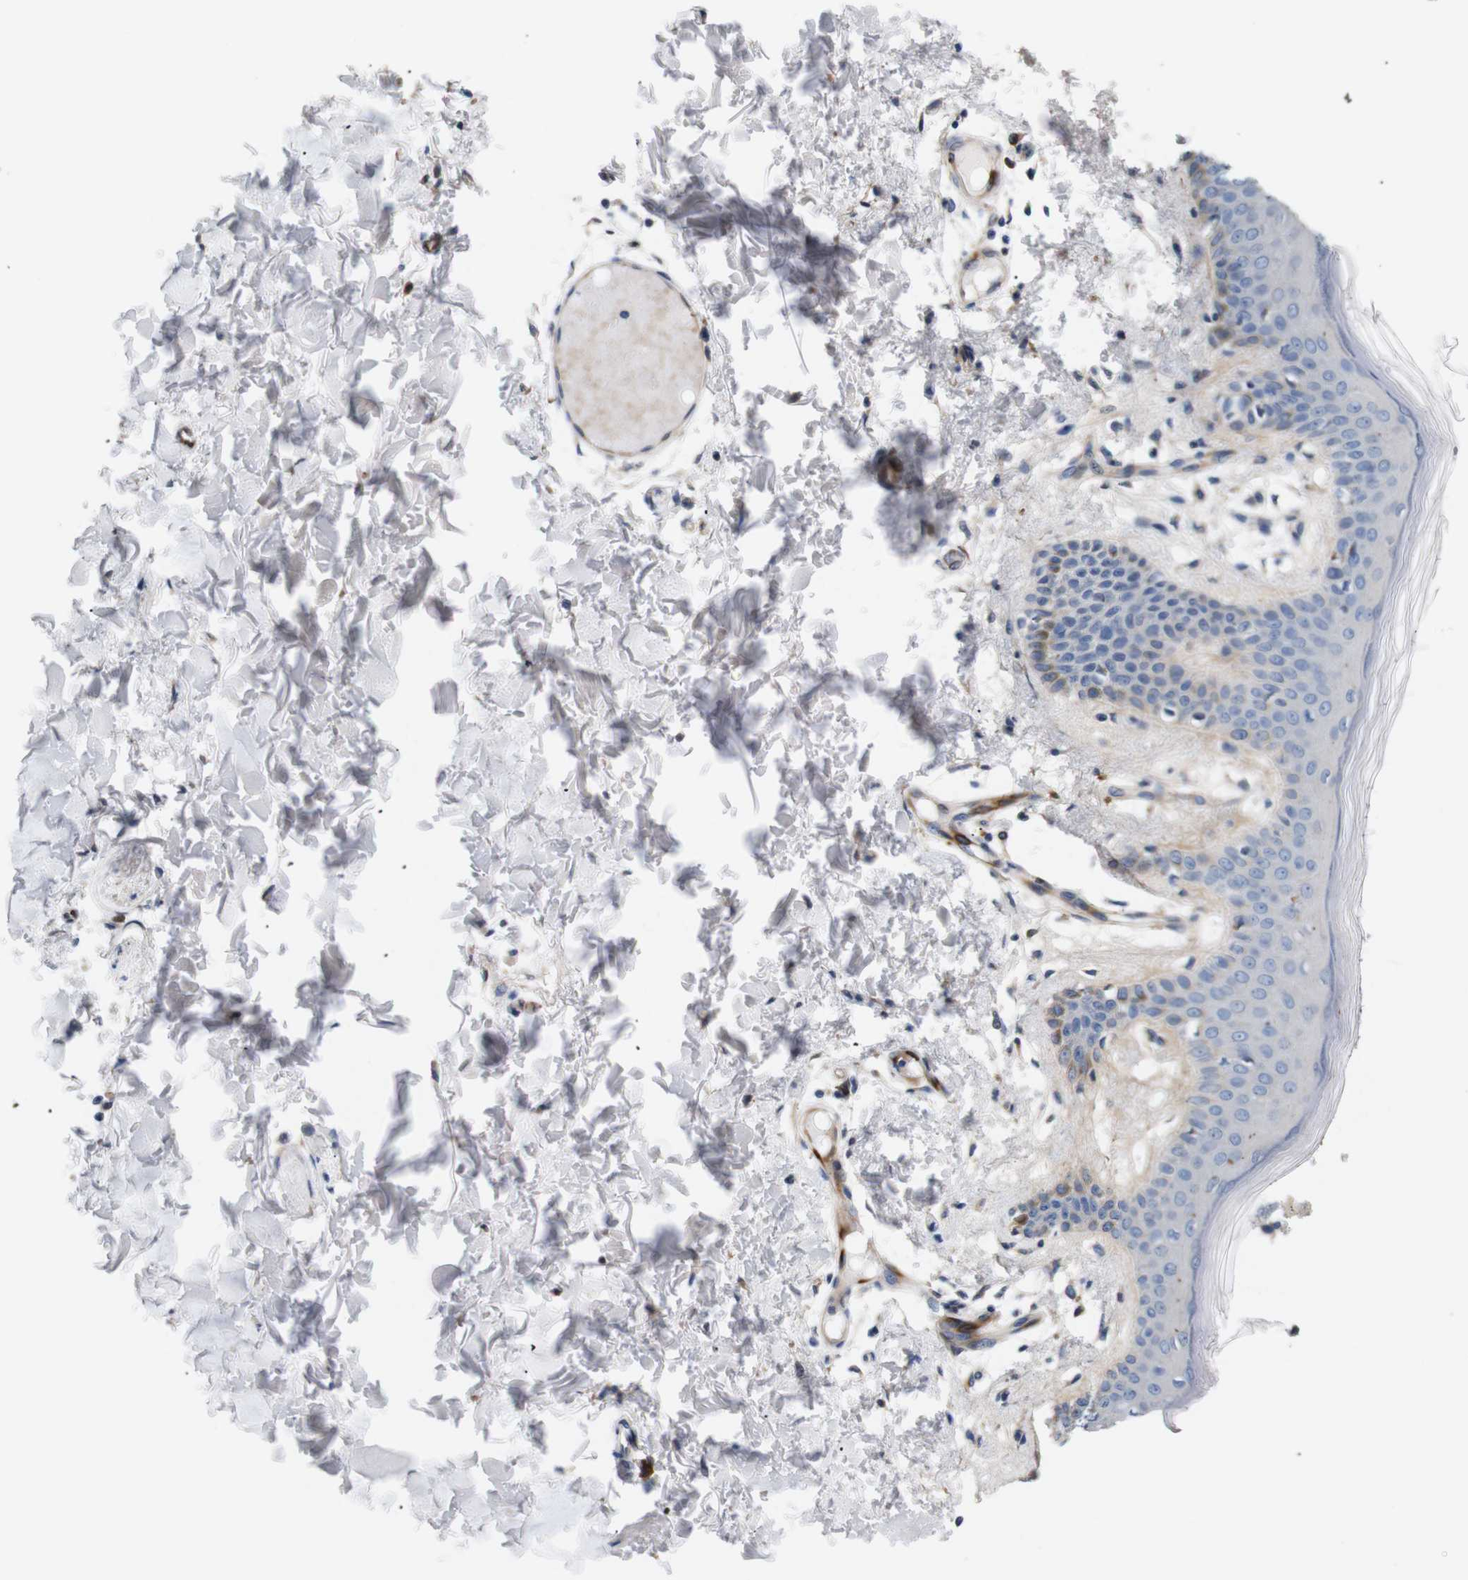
{"staining": {"intensity": "negative", "quantity": "none", "location": "none"}, "tissue": "skin", "cell_type": "Fibroblasts", "image_type": "normal", "snomed": [{"axis": "morphology", "description": "Normal tissue, NOS"}, {"axis": "topography", "description": "Skin"}], "caption": "DAB immunohistochemical staining of unremarkable skin exhibits no significant staining in fibroblasts. (Brightfield microscopy of DAB (3,3'-diaminobenzidine) IHC at high magnification).", "gene": "UBE2G2", "patient": {"sex": "male", "age": 53}}